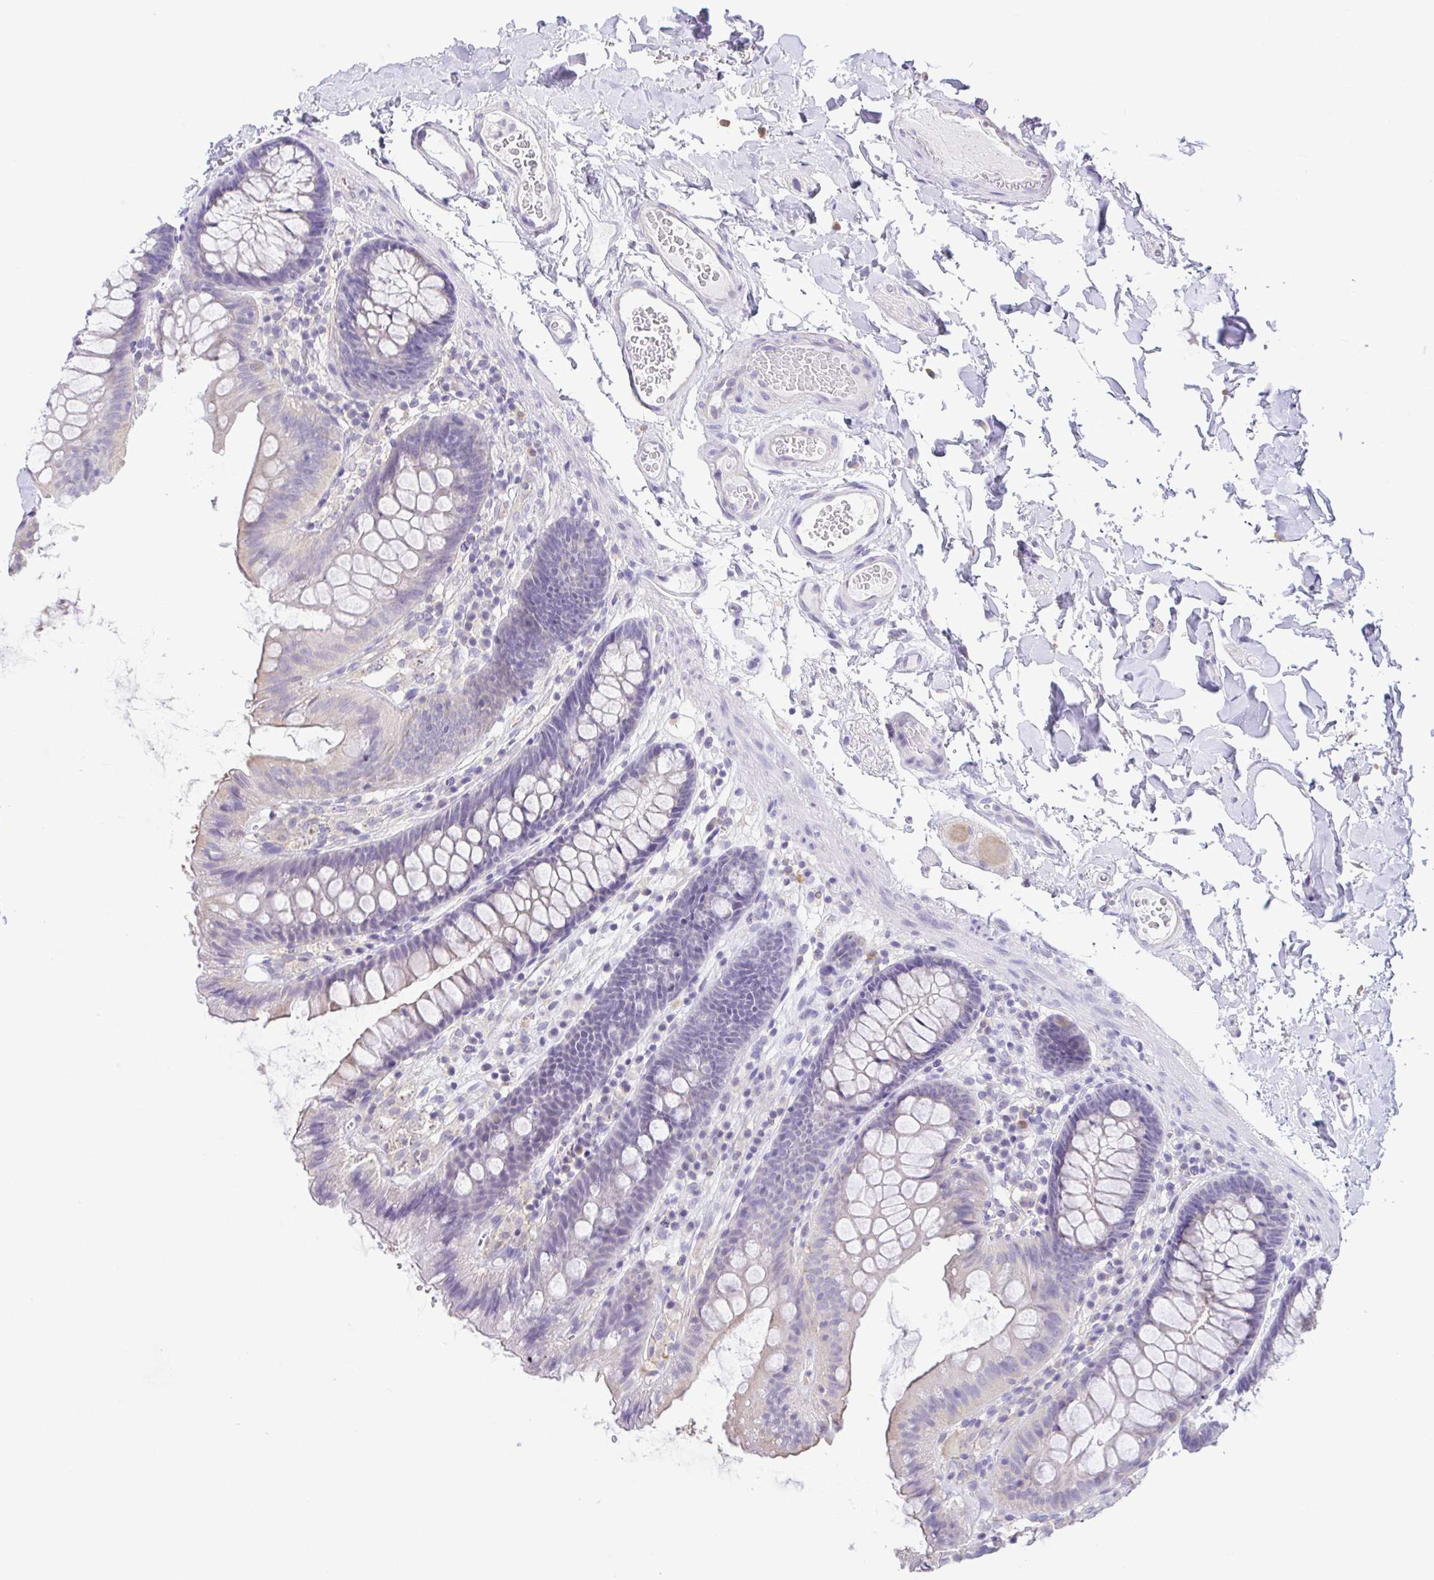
{"staining": {"intensity": "negative", "quantity": "none", "location": "none"}, "tissue": "colon", "cell_type": "Endothelial cells", "image_type": "normal", "snomed": [{"axis": "morphology", "description": "Normal tissue, NOS"}, {"axis": "topography", "description": "Colon"}], "caption": "DAB immunohistochemical staining of unremarkable colon displays no significant staining in endothelial cells.", "gene": "KRTDAP", "patient": {"sex": "male", "age": 84}}